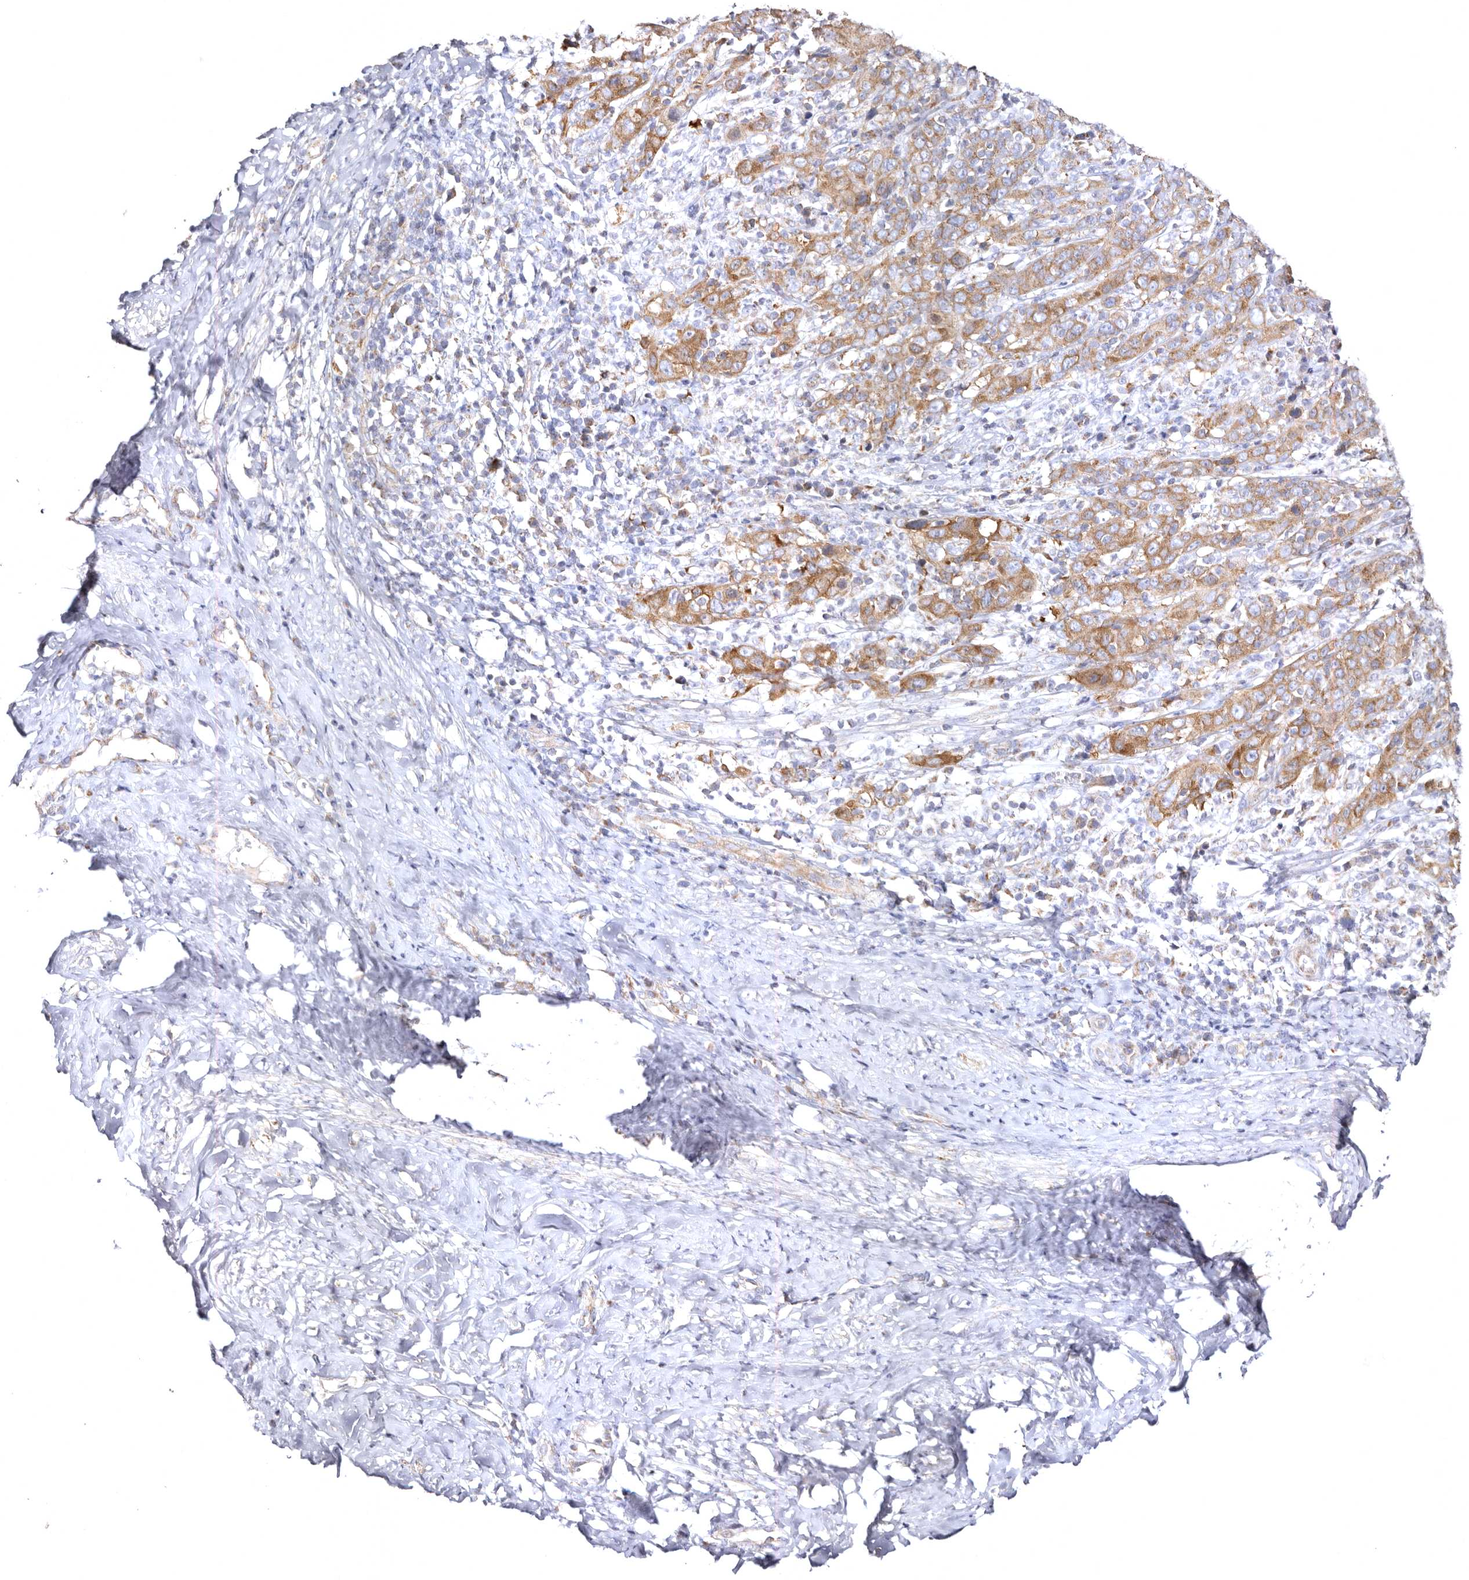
{"staining": {"intensity": "moderate", "quantity": ">75%", "location": "cytoplasmic/membranous"}, "tissue": "cervical cancer", "cell_type": "Tumor cells", "image_type": "cancer", "snomed": [{"axis": "morphology", "description": "Squamous cell carcinoma, NOS"}, {"axis": "topography", "description": "Cervix"}], "caption": "Immunohistochemistry of human cervical squamous cell carcinoma displays medium levels of moderate cytoplasmic/membranous staining in approximately >75% of tumor cells. Nuclei are stained in blue.", "gene": "BAIAP2L1", "patient": {"sex": "female", "age": 46}}